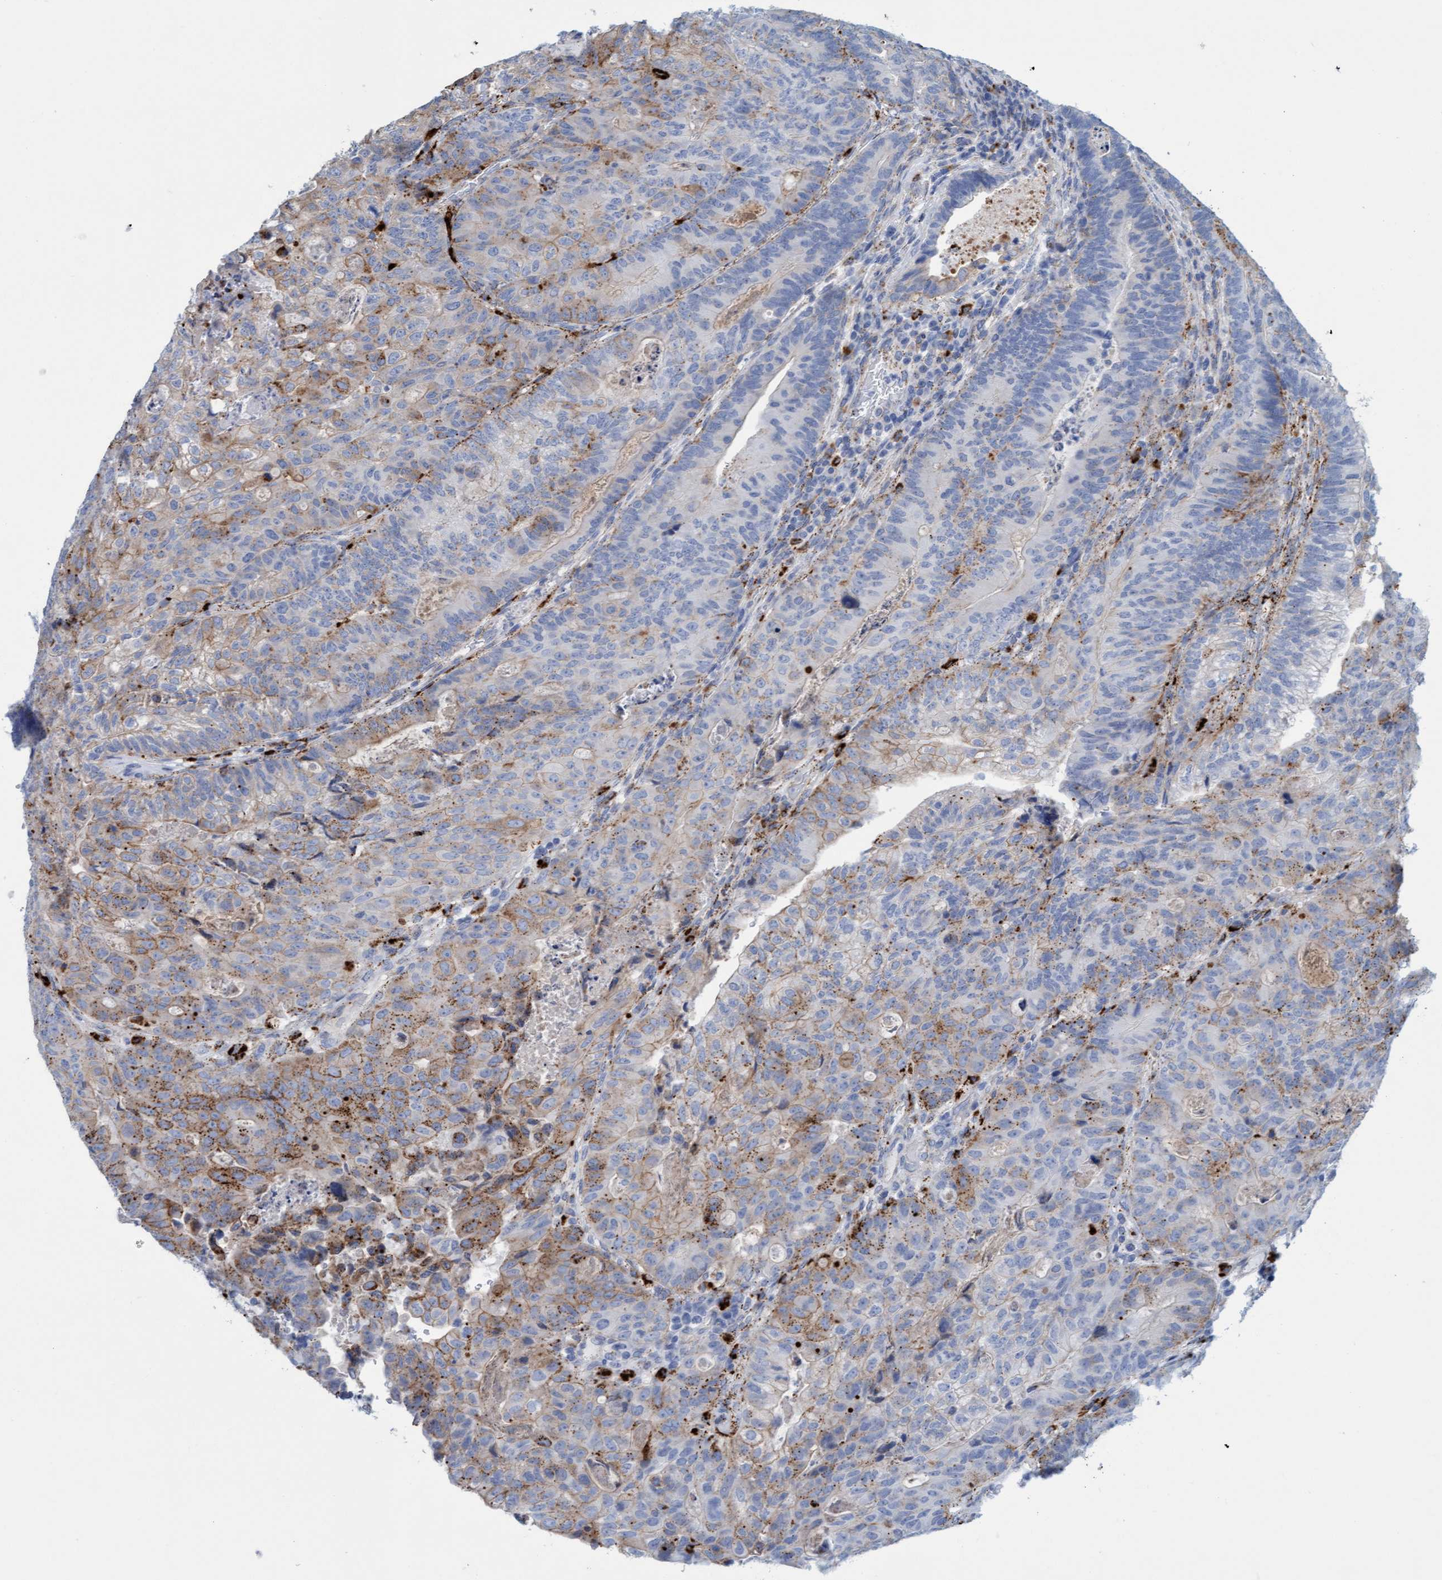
{"staining": {"intensity": "moderate", "quantity": "<25%", "location": "cytoplasmic/membranous"}, "tissue": "colorectal cancer", "cell_type": "Tumor cells", "image_type": "cancer", "snomed": [{"axis": "morphology", "description": "Adenocarcinoma, NOS"}, {"axis": "topography", "description": "Colon"}], "caption": "Human colorectal cancer (adenocarcinoma) stained with a protein marker demonstrates moderate staining in tumor cells.", "gene": "SGSH", "patient": {"sex": "female", "age": 67}}